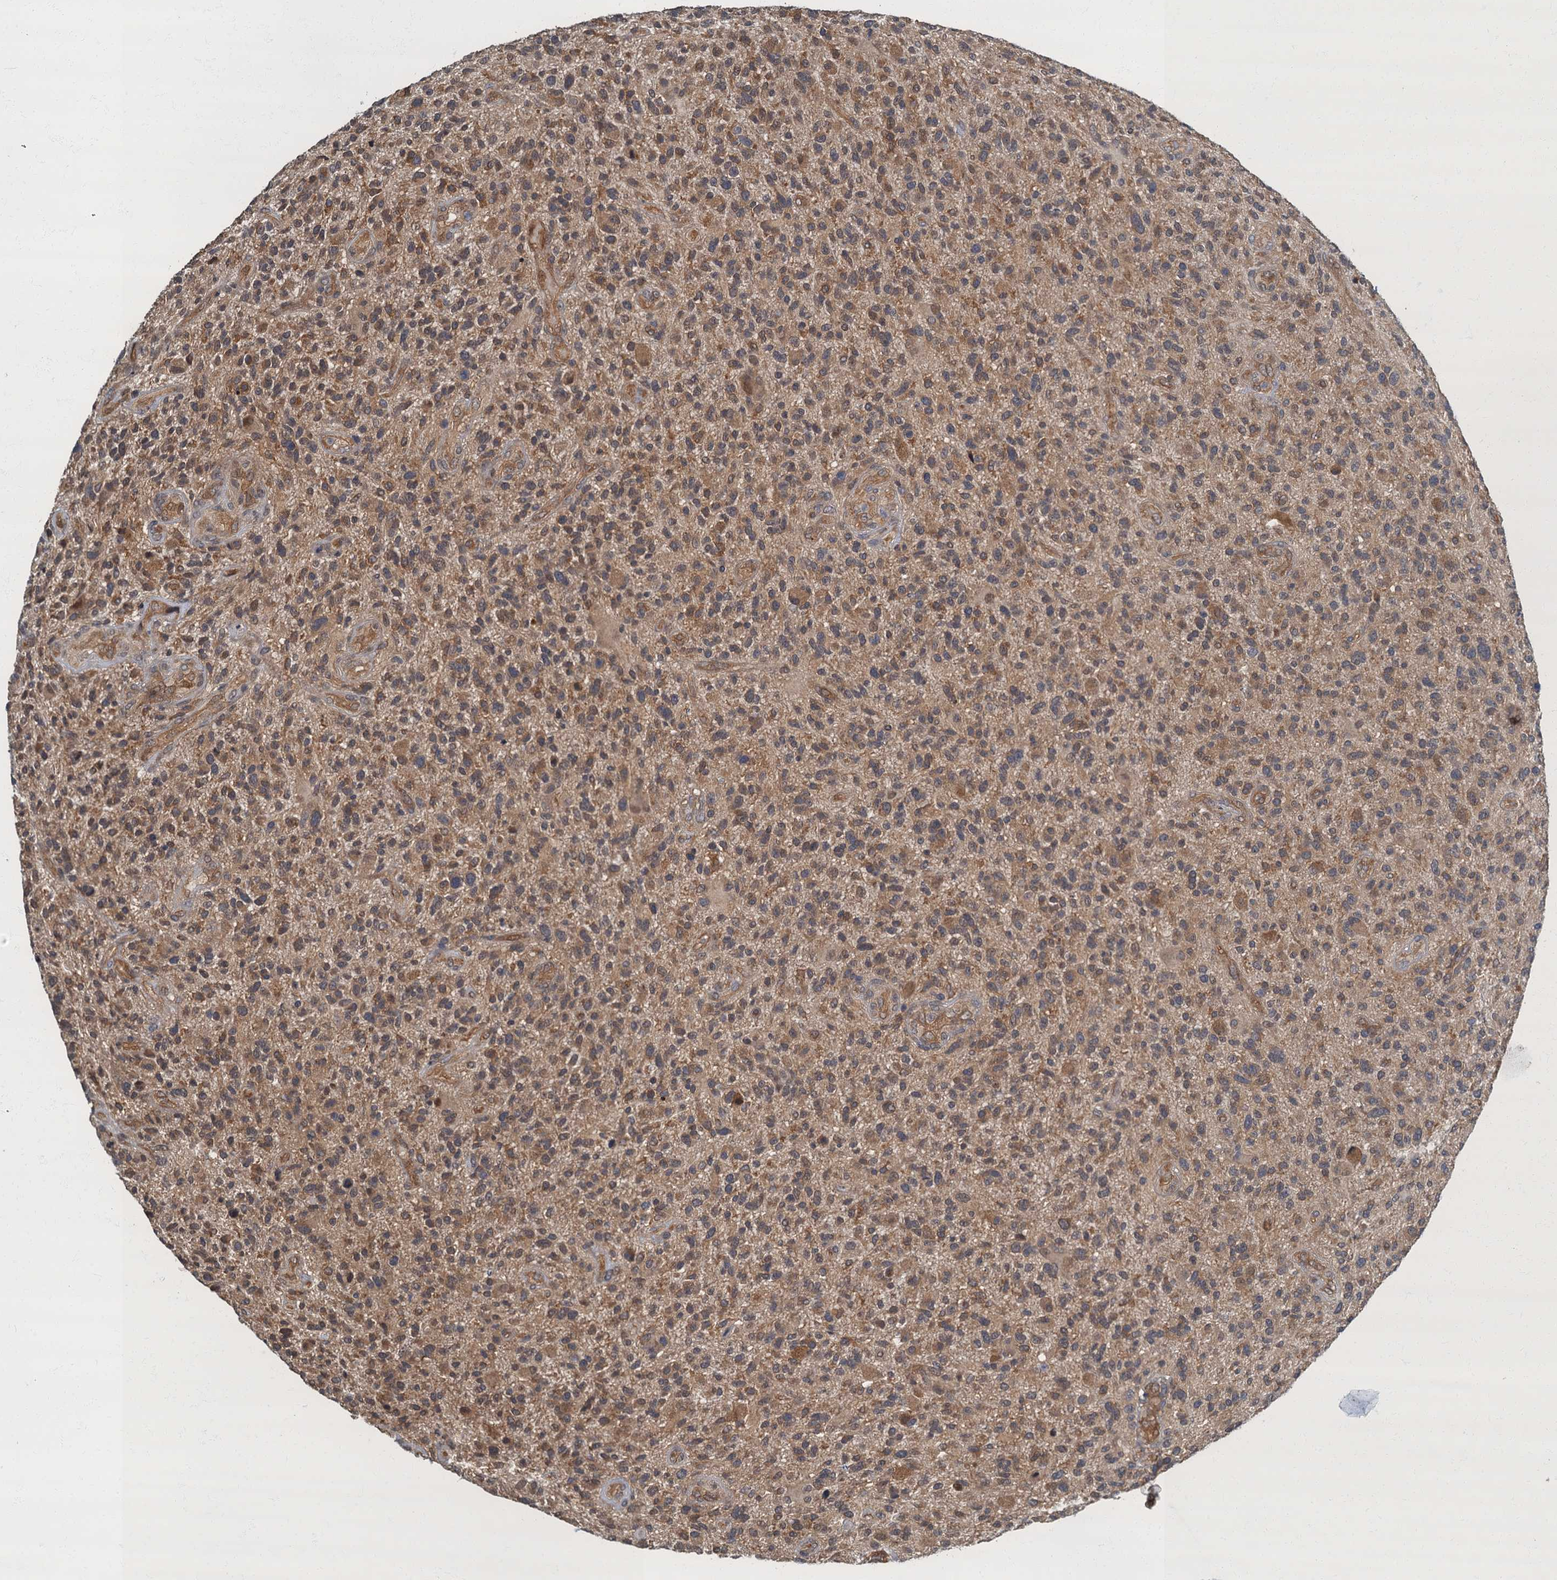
{"staining": {"intensity": "moderate", "quantity": ">75%", "location": "cytoplasmic/membranous"}, "tissue": "glioma", "cell_type": "Tumor cells", "image_type": "cancer", "snomed": [{"axis": "morphology", "description": "Glioma, malignant, High grade"}, {"axis": "topography", "description": "Brain"}], "caption": "A high-resolution image shows immunohistochemistry (IHC) staining of glioma, which shows moderate cytoplasmic/membranous positivity in approximately >75% of tumor cells.", "gene": "TBCK", "patient": {"sex": "male", "age": 47}}